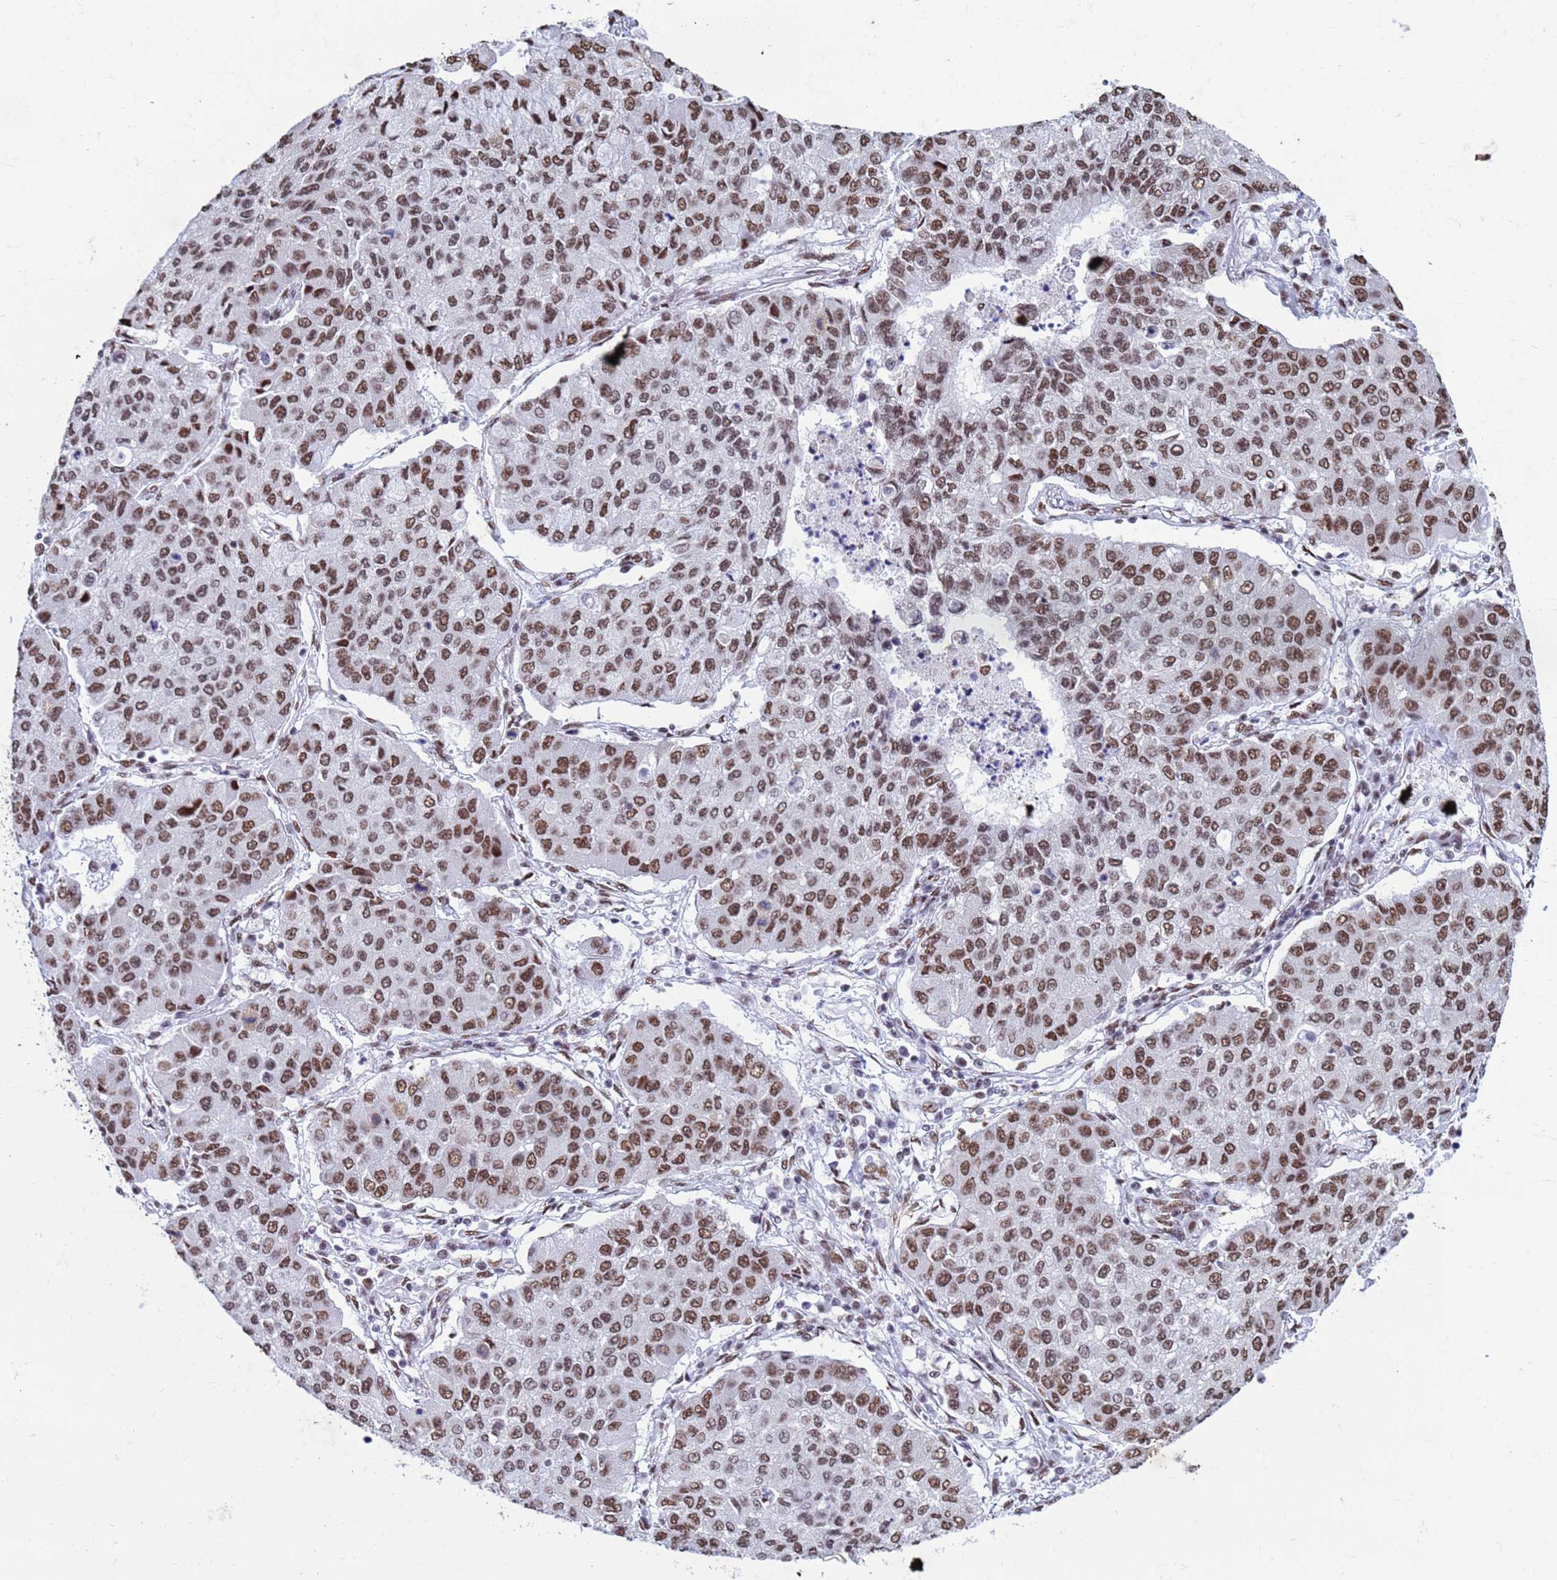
{"staining": {"intensity": "moderate", "quantity": ">75%", "location": "nuclear"}, "tissue": "lung cancer", "cell_type": "Tumor cells", "image_type": "cancer", "snomed": [{"axis": "morphology", "description": "Squamous cell carcinoma, NOS"}, {"axis": "topography", "description": "Lung"}], "caption": "Moderate nuclear expression for a protein is seen in about >75% of tumor cells of lung cancer (squamous cell carcinoma) using immunohistochemistry (IHC).", "gene": "FAM170B", "patient": {"sex": "male", "age": 74}}